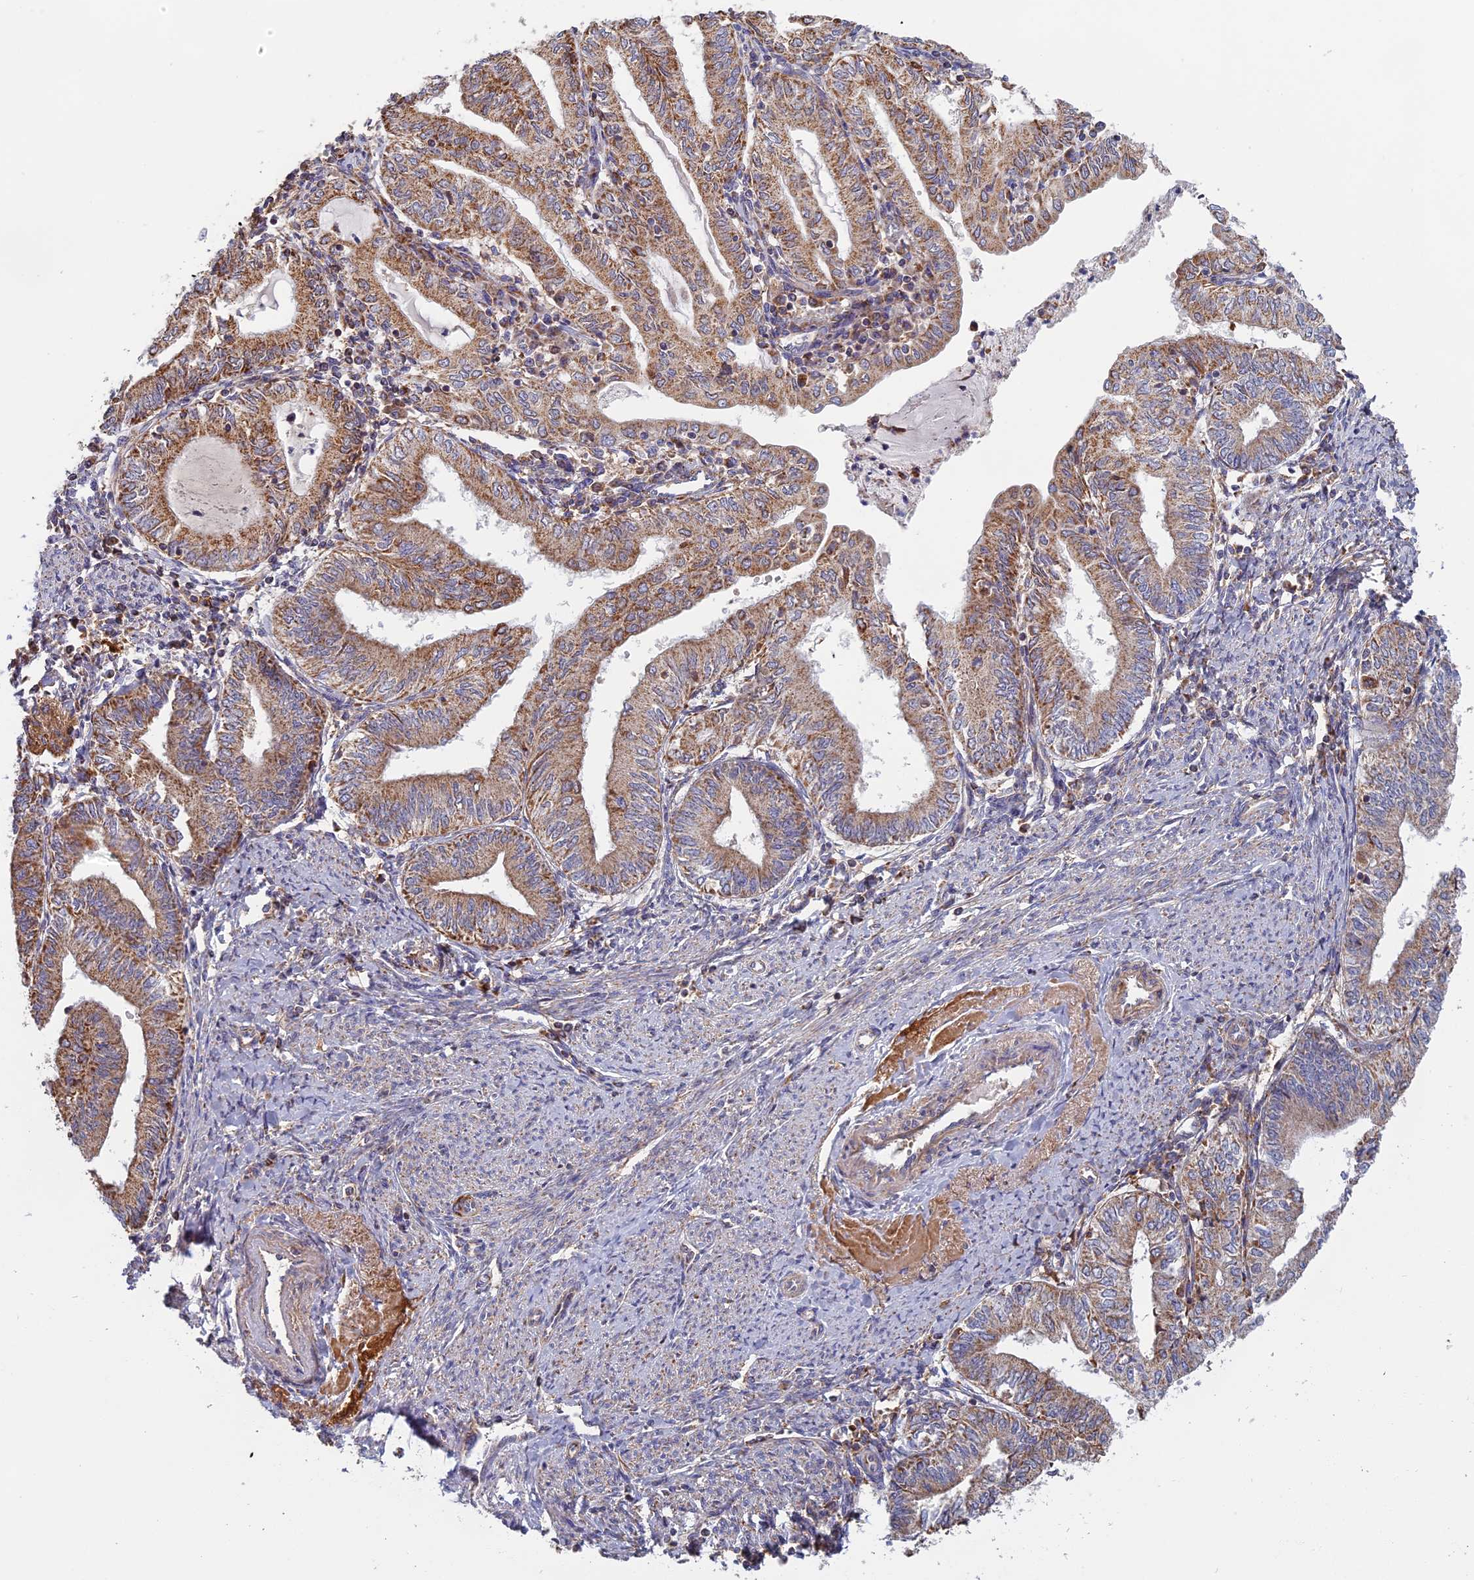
{"staining": {"intensity": "moderate", "quantity": "25%-75%", "location": "cytoplasmic/membranous"}, "tissue": "endometrial cancer", "cell_type": "Tumor cells", "image_type": "cancer", "snomed": [{"axis": "morphology", "description": "Adenocarcinoma, NOS"}, {"axis": "topography", "description": "Endometrium"}], "caption": "An IHC photomicrograph of neoplastic tissue is shown. Protein staining in brown highlights moderate cytoplasmic/membranous positivity in adenocarcinoma (endometrial) within tumor cells. (IHC, brightfield microscopy, high magnification).", "gene": "EDAR", "patient": {"sex": "female", "age": 66}}